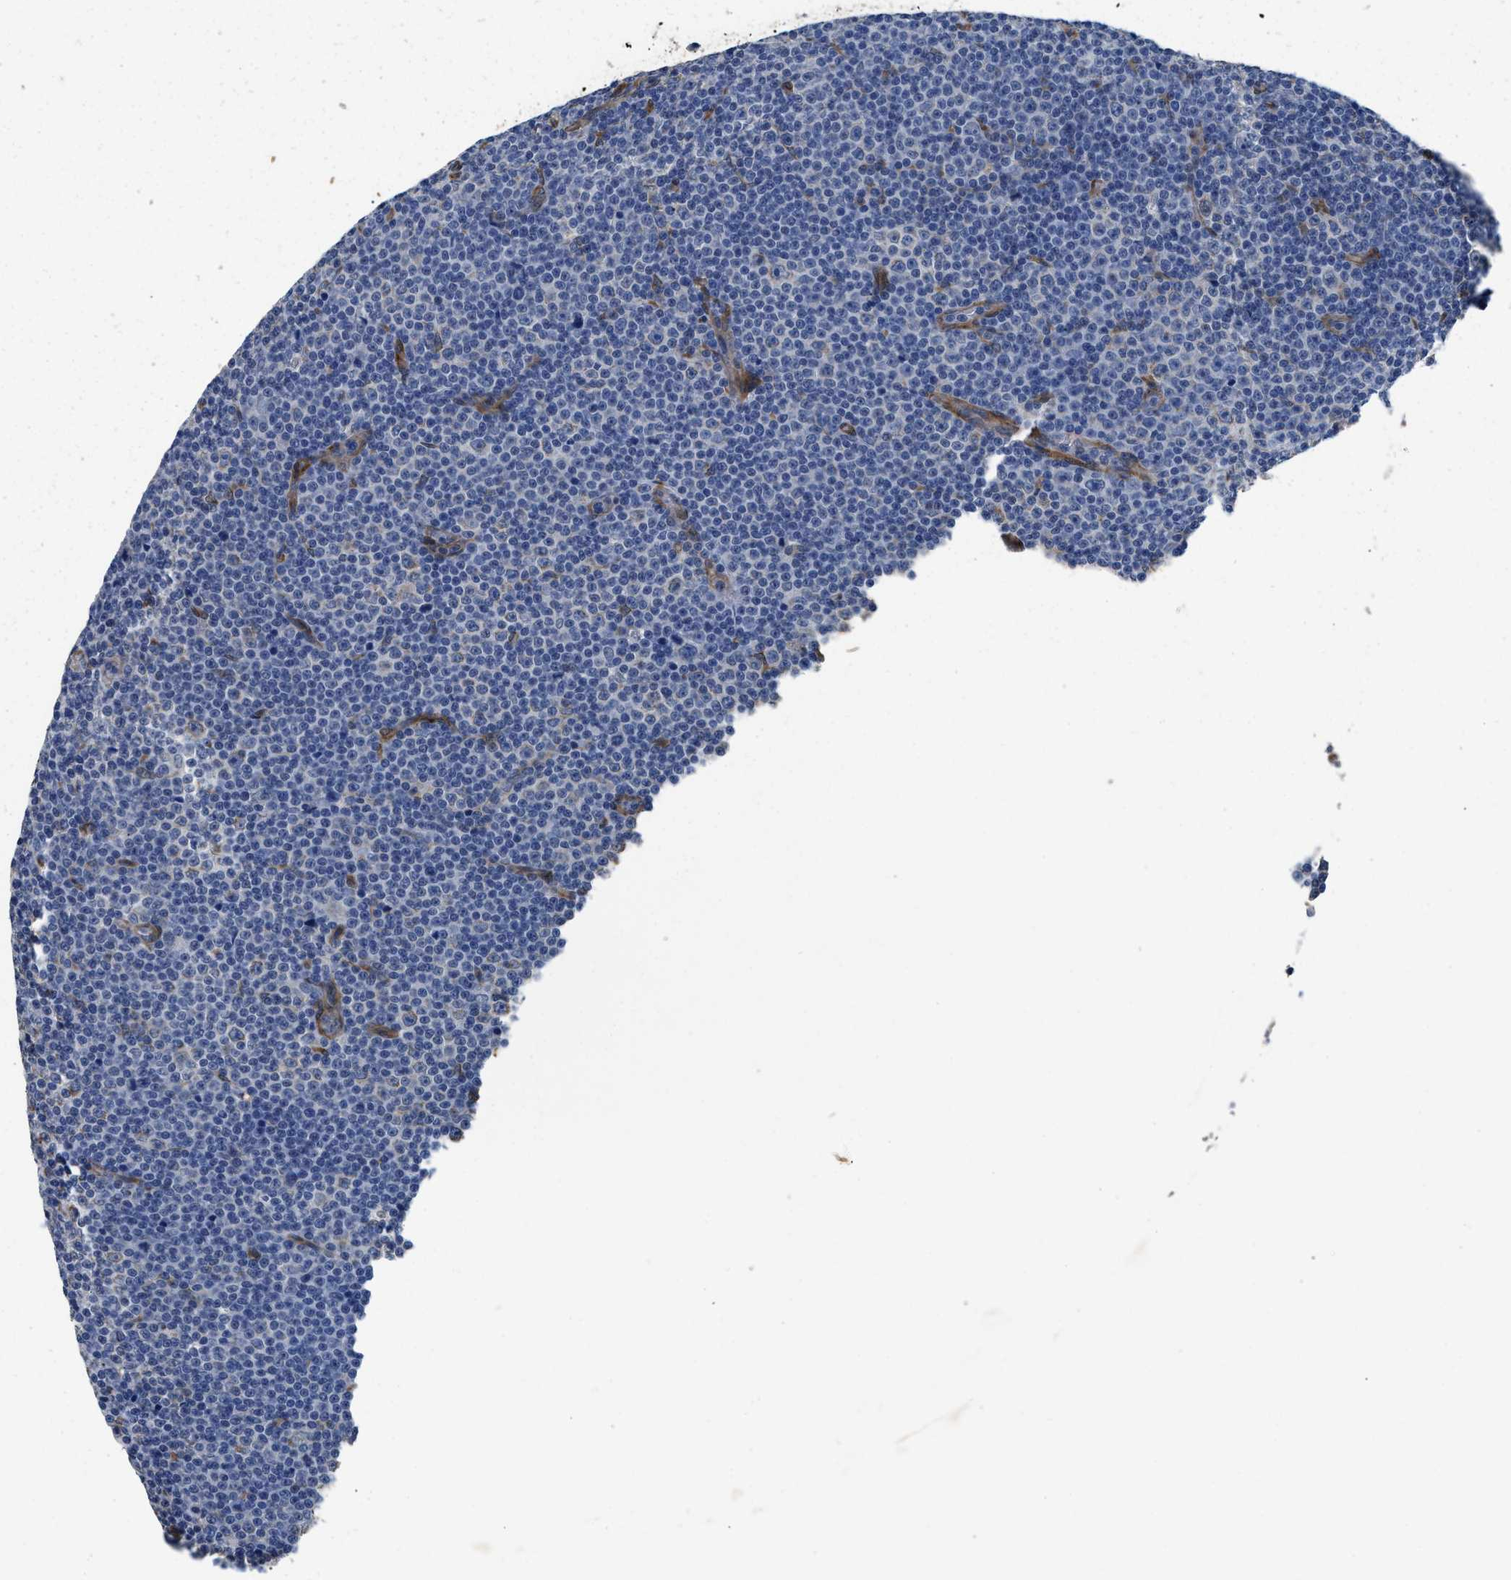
{"staining": {"intensity": "negative", "quantity": "none", "location": "none"}, "tissue": "lymphoma", "cell_type": "Tumor cells", "image_type": "cancer", "snomed": [{"axis": "morphology", "description": "Malignant lymphoma, non-Hodgkin's type, Low grade"}, {"axis": "topography", "description": "Lymph node"}], "caption": "A high-resolution micrograph shows immunohistochemistry (IHC) staining of low-grade malignant lymphoma, non-Hodgkin's type, which demonstrates no significant positivity in tumor cells.", "gene": "RAPH1", "patient": {"sex": "female", "age": 67}}